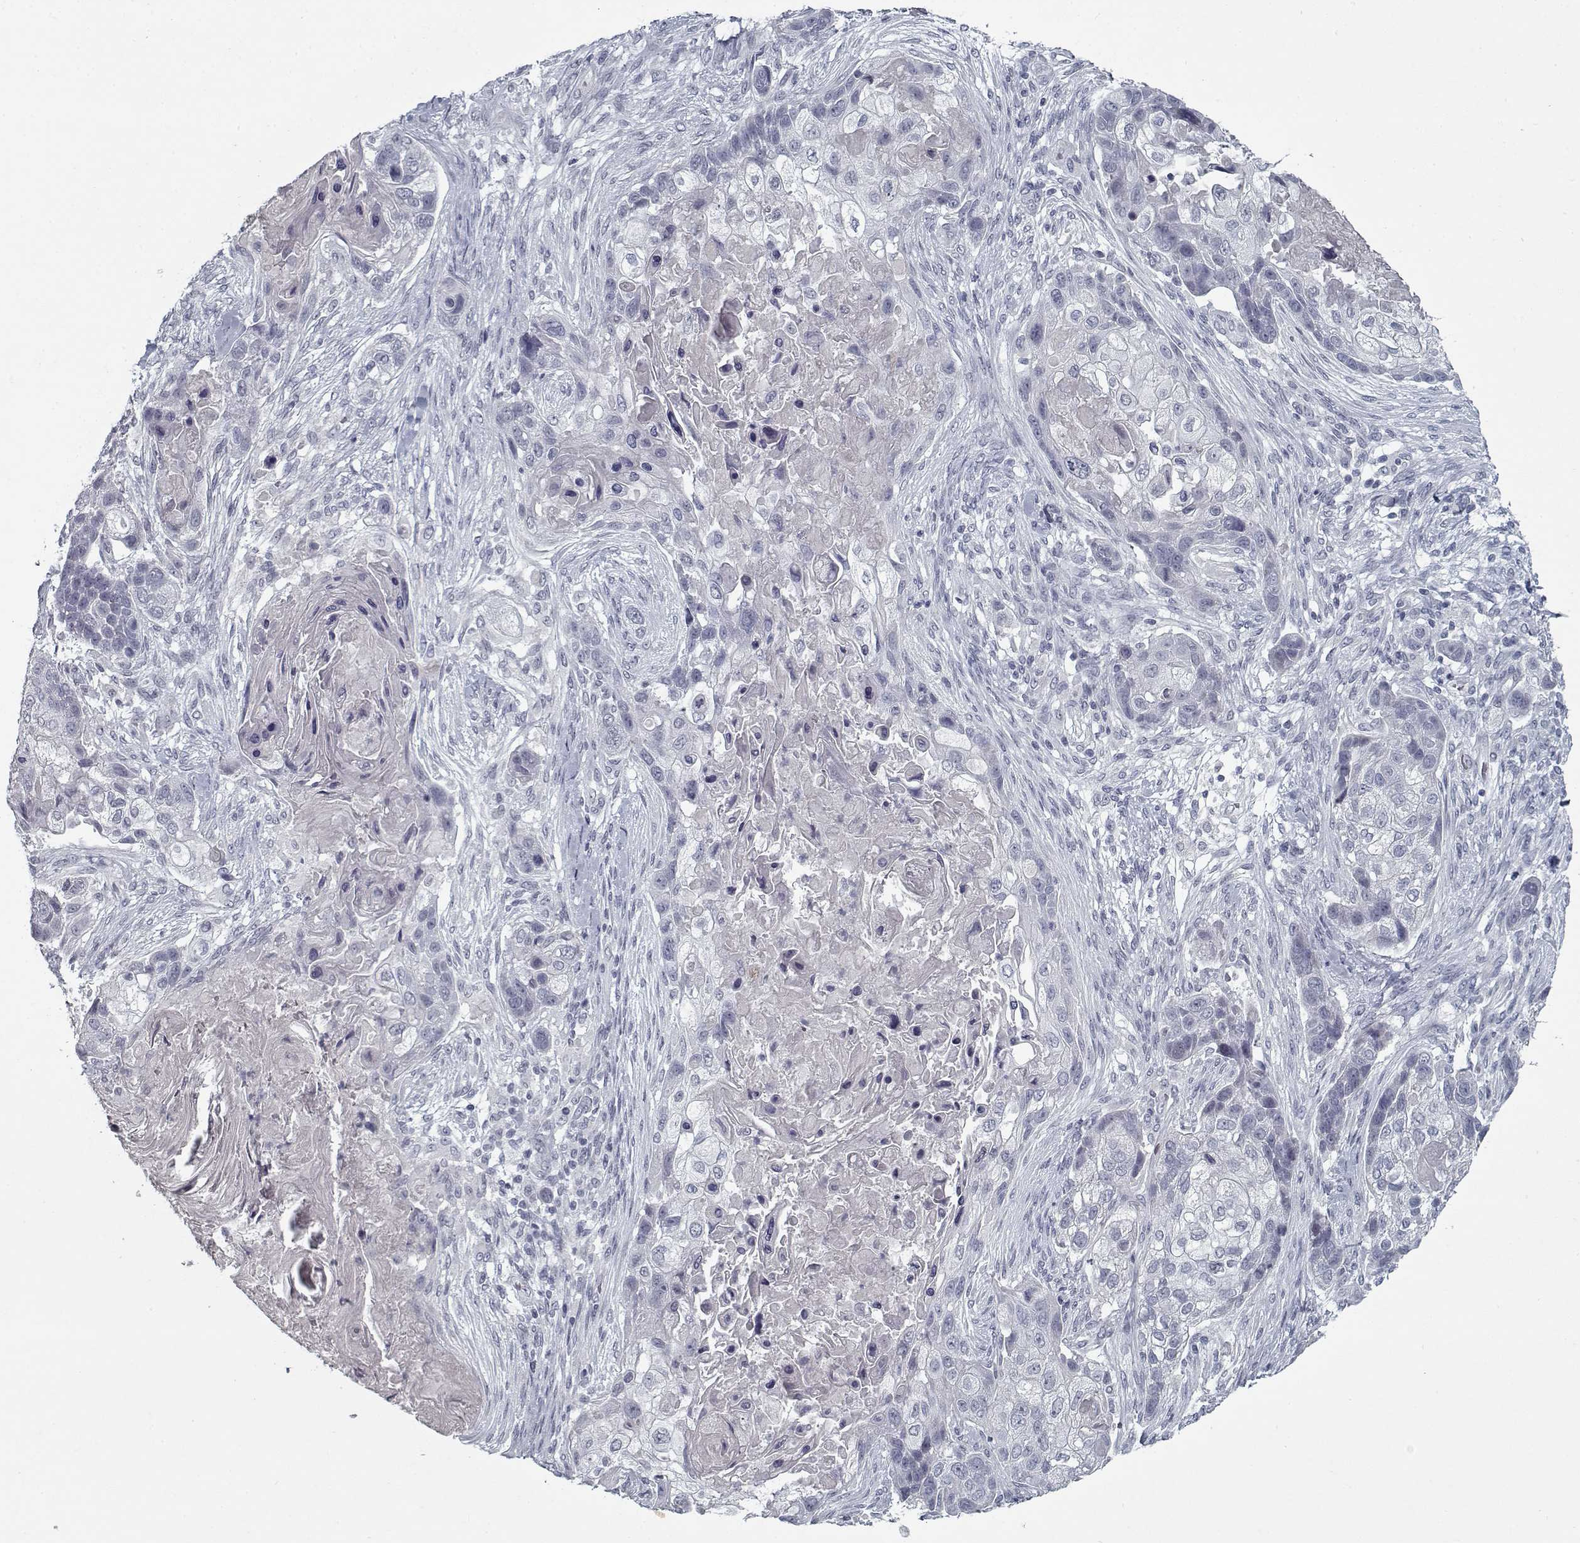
{"staining": {"intensity": "negative", "quantity": "none", "location": "none"}, "tissue": "lung cancer", "cell_type": "Tumor cells", "image_type": "cancer", "snomed": [{"axis": "morphology", "description": "Squamous cell carcinoma, NOS"}, {"axis": "topography", "description": "Lung"}], "caption": "High magnification brightfield microscopy of lung squamous cell carcinoma stained with DAB (3,3'-diaminobenzidine) (brown) and counterstained with hematoxylin (blue): tumor cells show no significant expression.", "gene": "GAD2", "patient": {"sex": "male", "age": 69}}